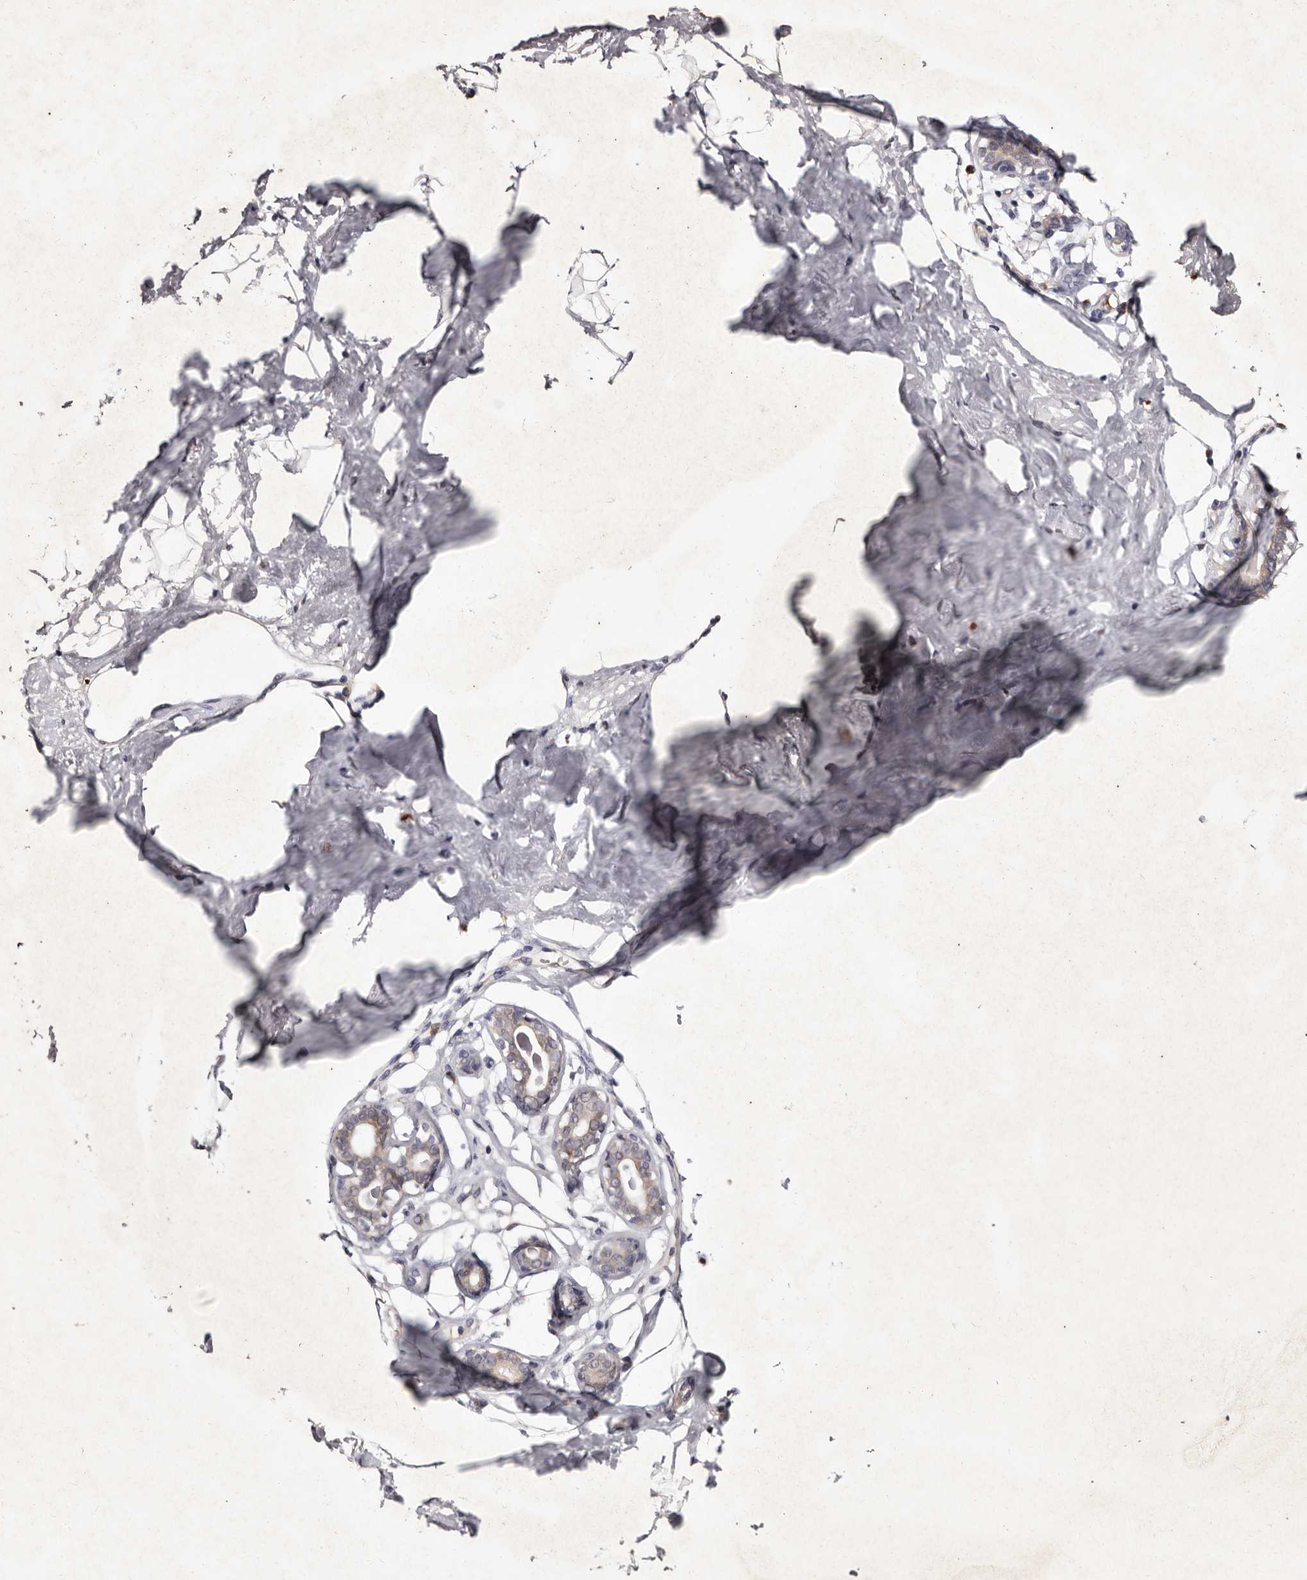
{"staining": {"intensity": "negative", "quantity": "none", "location": "none"}, "tissue": "breast", "cell_type": "Adipocytes", "image_type": "normal", "snomed": [{"axis": "morphology", "description": "Normal tissue, NOS"}, {"axis": "morphology", "description": "Adenoma, NOS"}, {"axis": "topography", "description": "Breast"}], "caption": "High power microscopy micrograph of an IHC micrograph of unremarkable breast, revealing no significant positivity in adipocytes. The staining is performed using DAB (3,3'-diaminobenzidine) brown chromogen with nuclei counter-stained in using hematoxylin.", "gene": "DNPH1", "patient": {"sex": "female", "age": 23}}